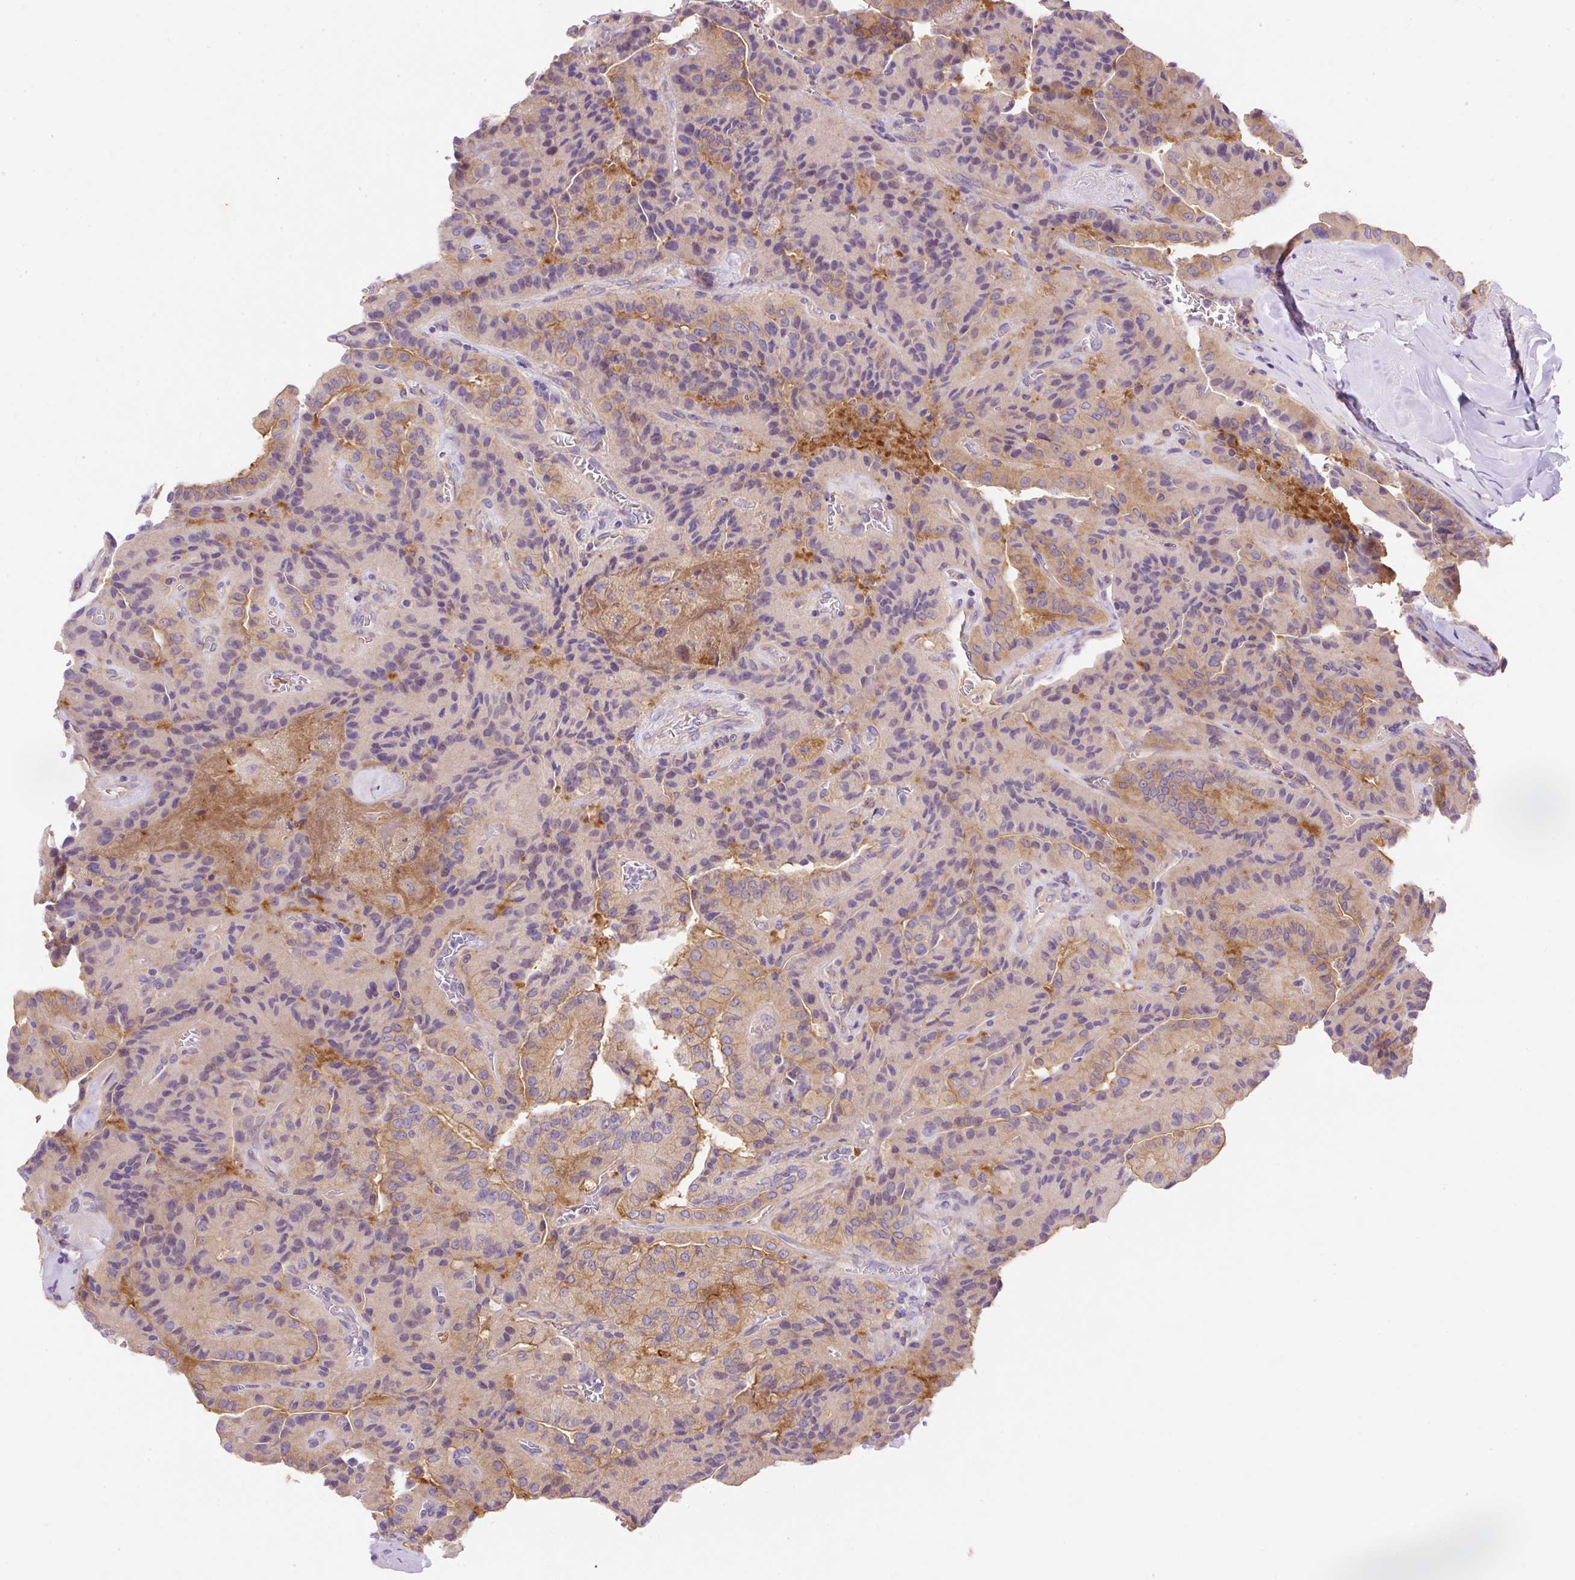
{"staining": {"intensity": "weak", "quantity": "25%-75%", "location": "cytoplasmic/membranous"}, "tissue": "thyroid cancer", "cell_type": "Tumor cells", "image_type": "cancer", "snomed": [{"axis": "morphology", "description": "Normal tissue, NOS"}, {"axis": "morphology", "description": "Papillary adenocarcinoma, NOS"}, {"axis": "topography", "description": "Thyroid gland"}], "caption": "Weak cytoplasmic/membranous protein staining is appreciated in about 25%-75% of tumor cells in thyroid cancer (papillary adenocarcinoma).", "gene": "OR4K15", "patient": {"sex": "female", "age": 59}}